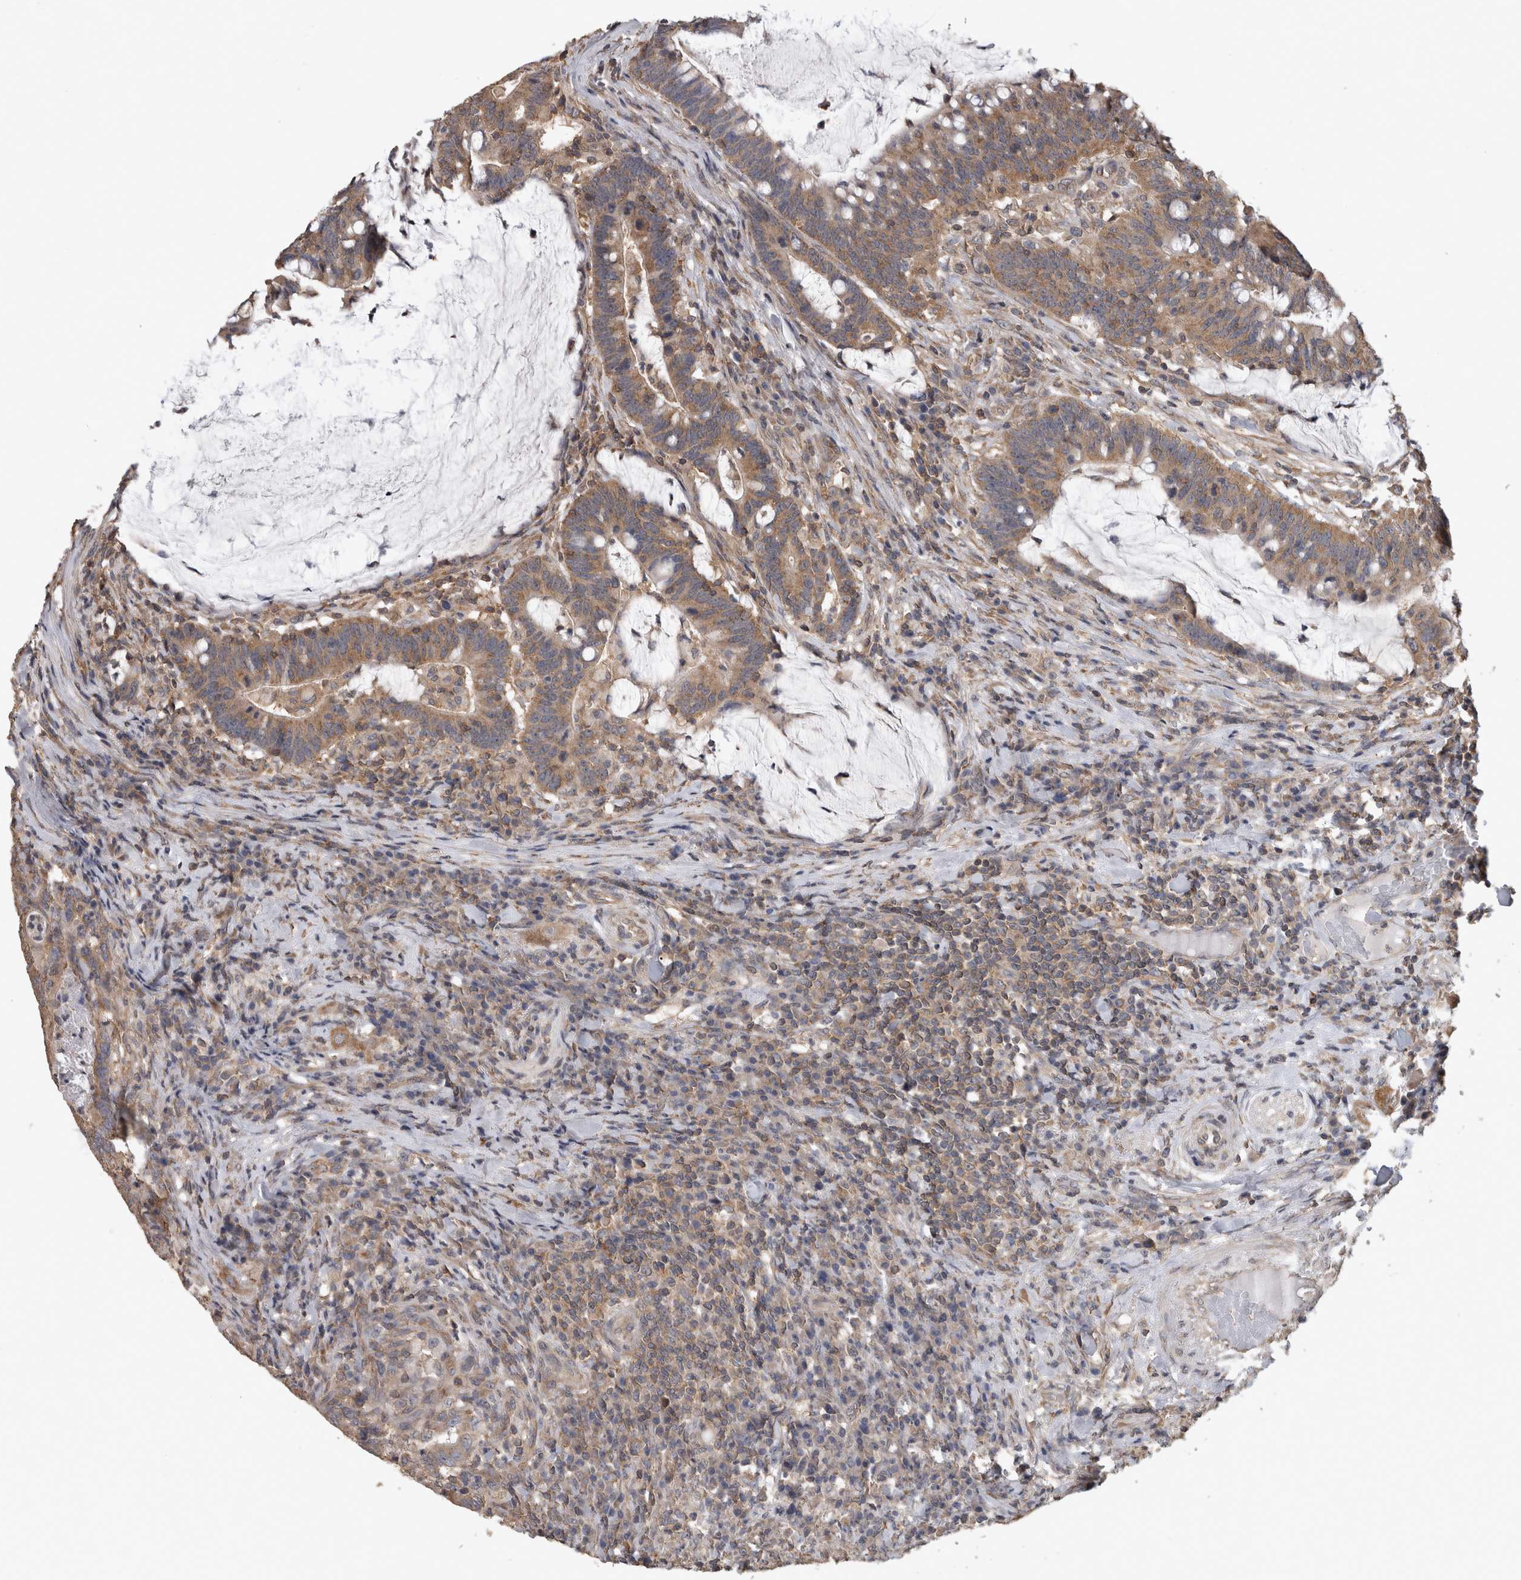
{"staining": {"intensity": "moderate", "quantity": ">75%", "location": "cytoplasmic/membranous"}, "tissue": "colorectal cancer", "cell_type": "Tumor cells", "image_type": "cancer", "snomed": [{"axis": "morphology", "description": "Adenocarcinoma, NOS"}, {"axis": "topography", "description": "Colon"}], "caption": "Tumor cells exhibit medium levels of moderate cytoplasmic/membranous positivity in approximately >75% of cells in colorectal adenocarcinoma. (Brightfield microscopy of DAB IHC at high magnification).", "gene": "ATXN2", "patient": {"sex": "female", "age": 66}}